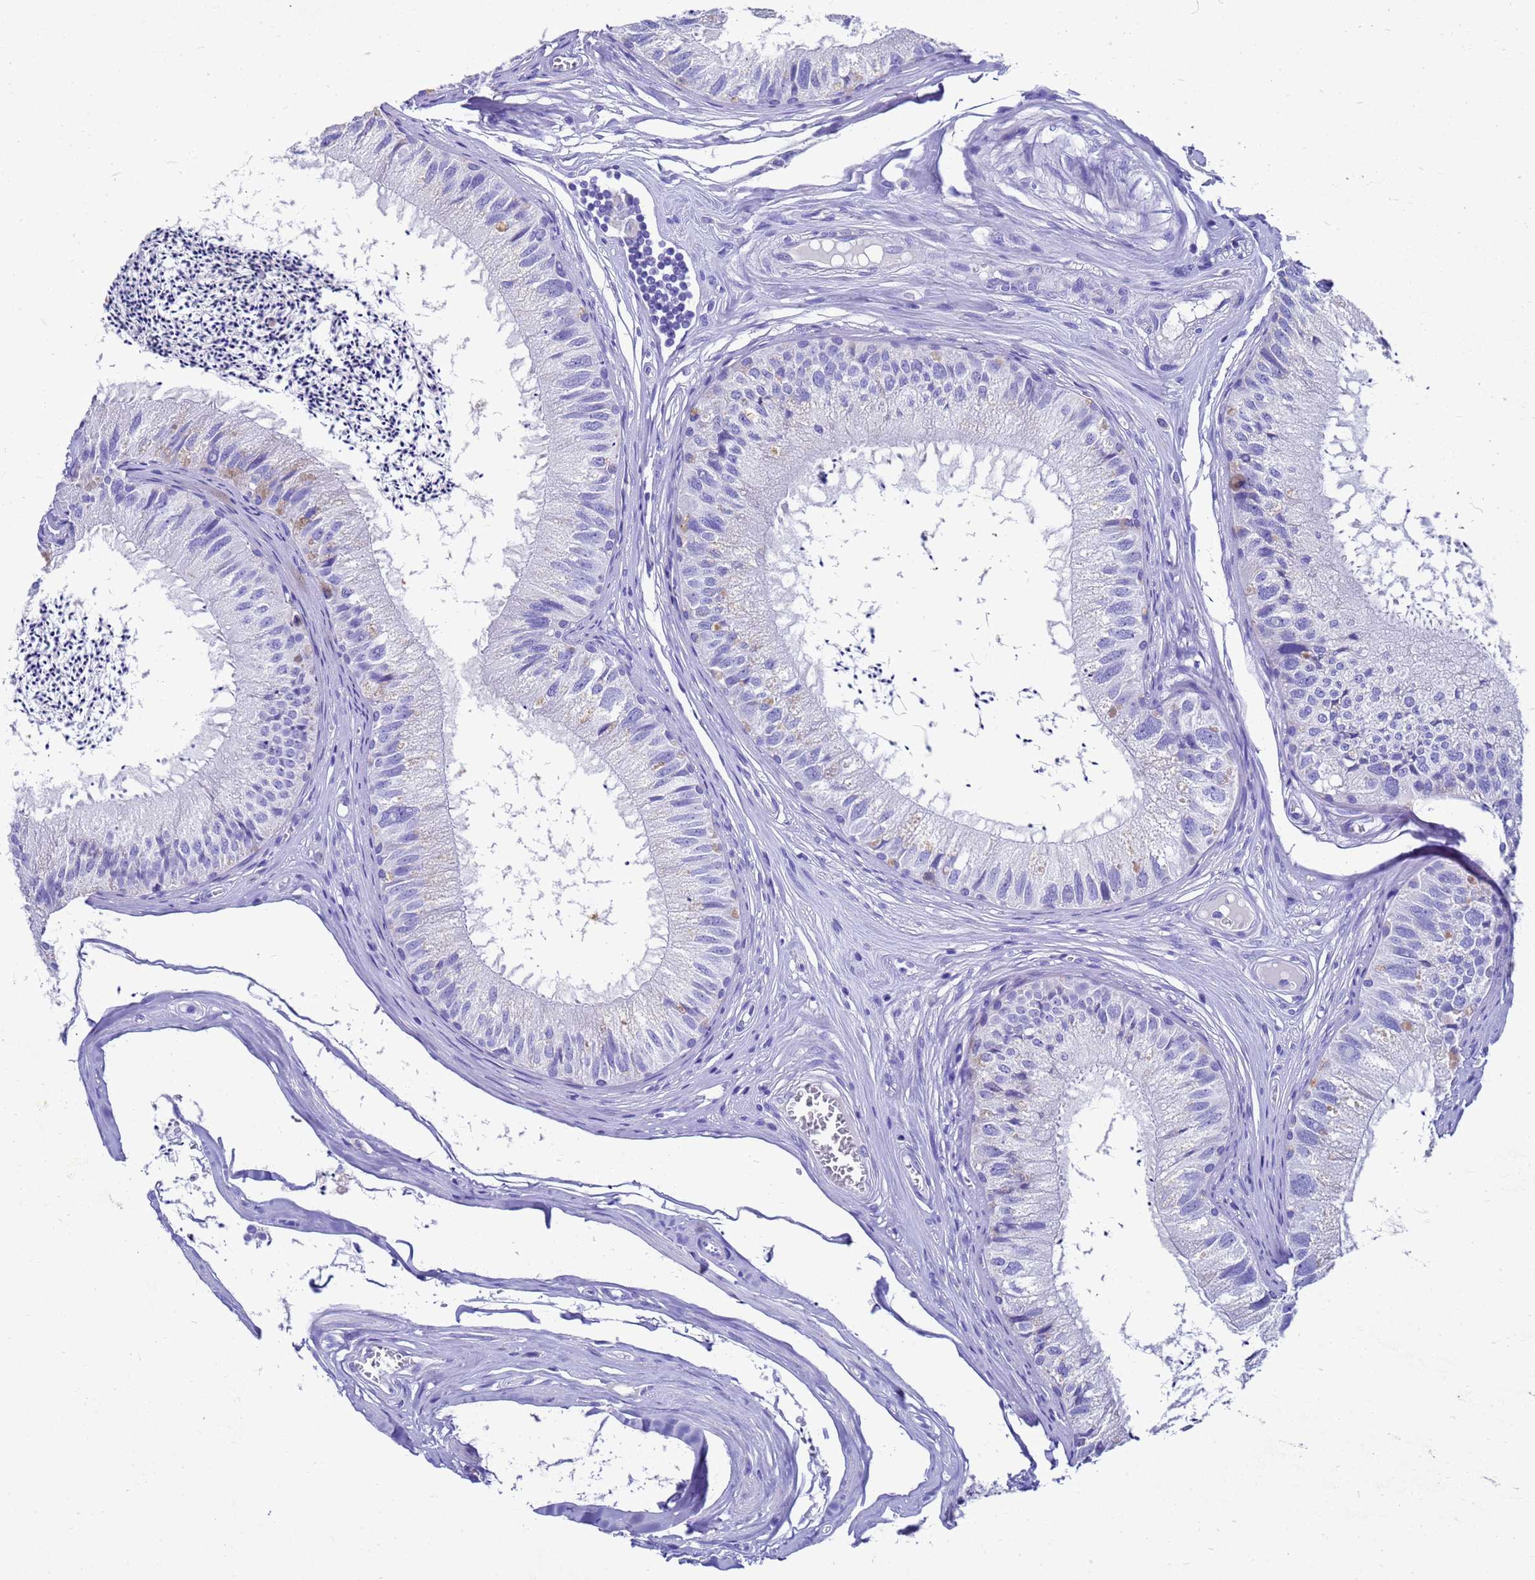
{"staining": {"intensity": "negative", "quantity": "none", "location": "none"}, "tissue": "epididymis", "cell_type": "Glandular cells", "image_type": "normal", "snomed": [{"axis": "morphology", "description": "Normal tissue, NOS"}, {"axis": "topography", "description": "Epididymis"}], "caption": "Unremarkable epididymis was stained to show a protein in brown. There is no significant positivity in glandular cells. (DAB (3,3'-diaminobenzidine) immunohistochemistry with hematoxylin counter stain).", "gene": "MS4A13", "patient": {"sex": "male", "age": 79}}